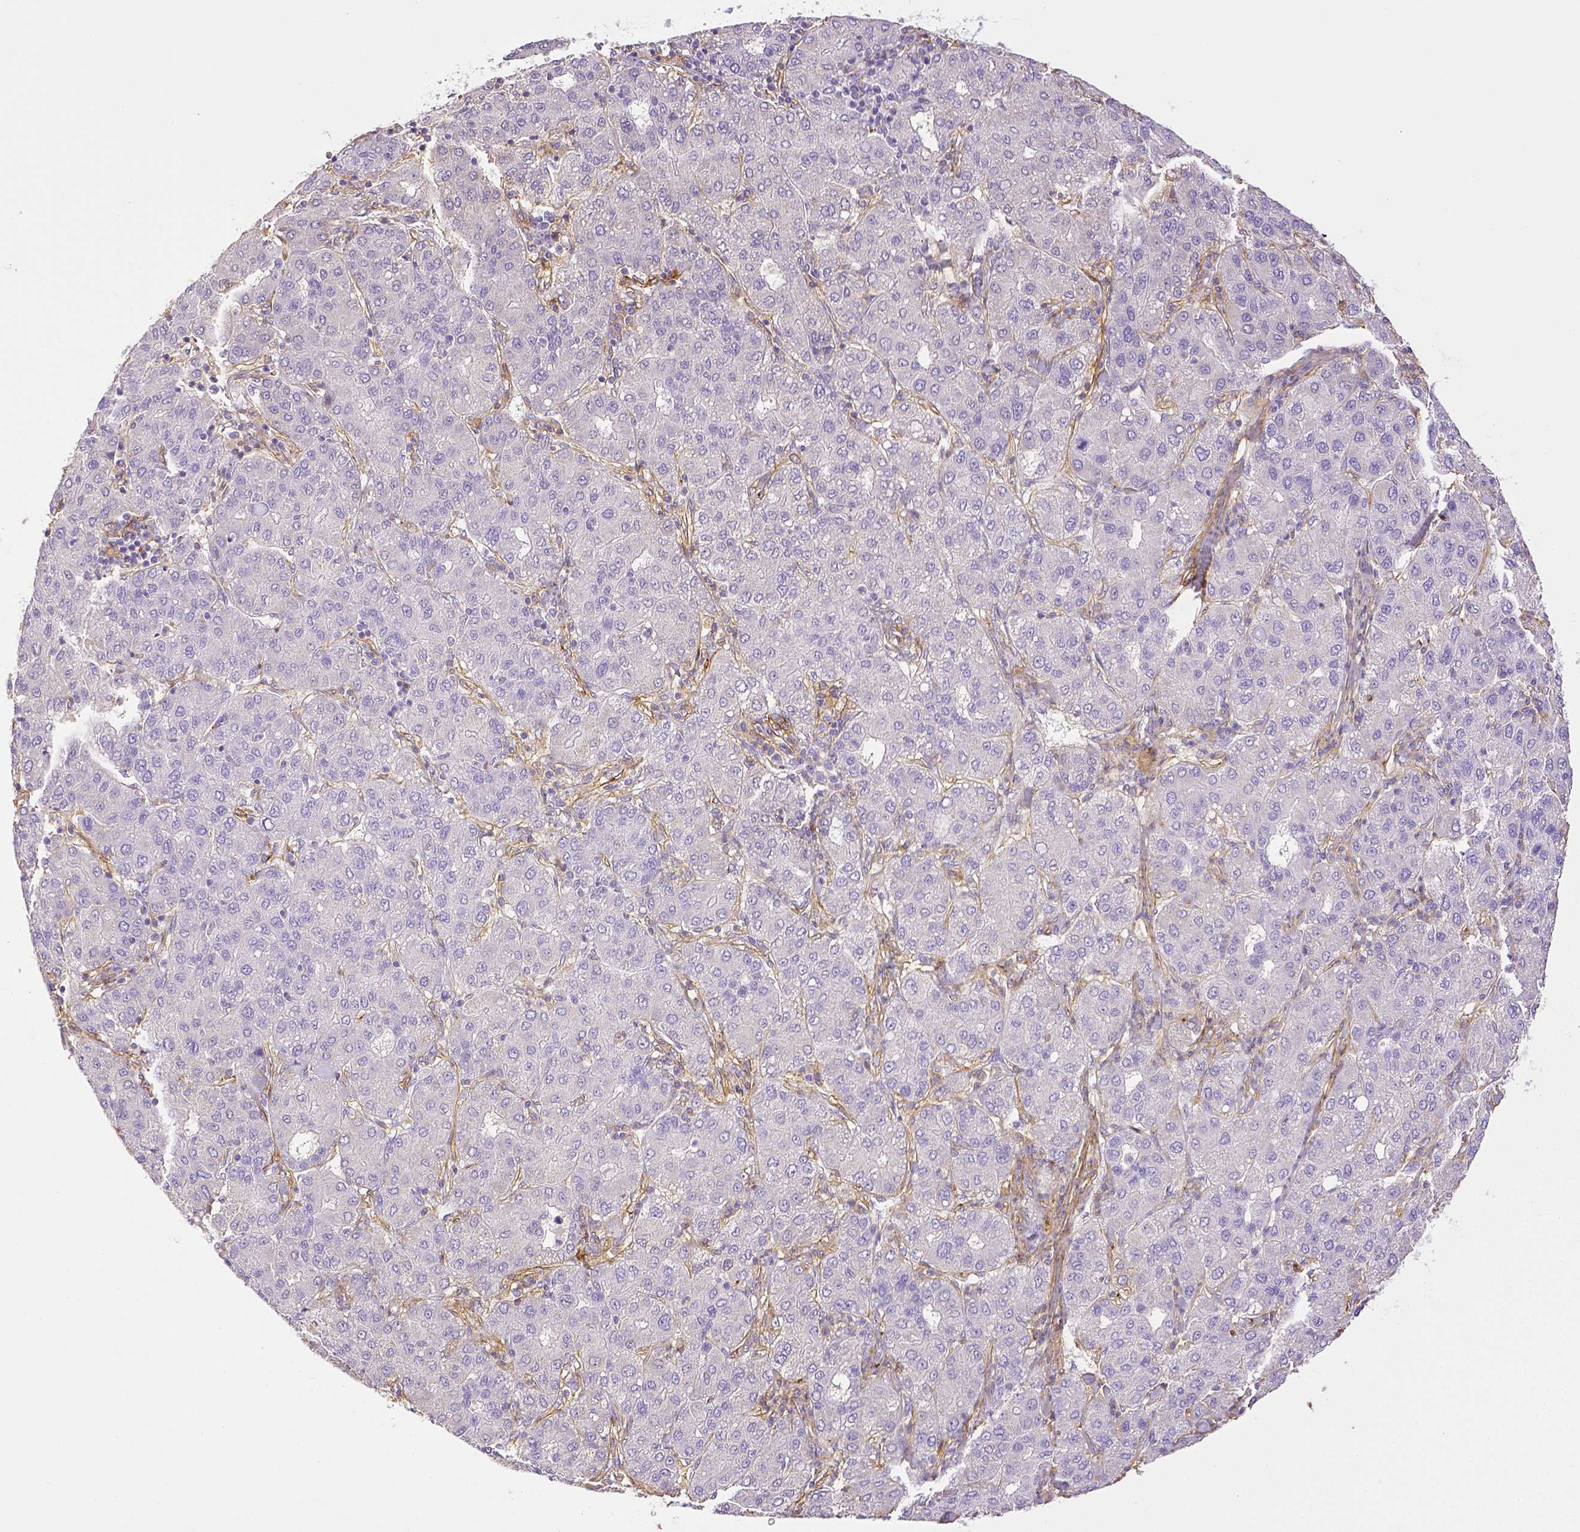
{"staining": {"intensity": "negative", "quantity": "none", "location": "none"}, "tissue": "liver cancer", "cell_type": "Tumor cells", "image_type": "cancer", "snomed": [{"axis": "morphology", "description": "Carcinoma, Hepatocellular, NOS"}, {"axis": "topography", "description": "Liver"}], "caption": "An image of human liver cancer (hepatocellular carcinoma) is negative for staining in tumor cells.", "gene": "THY1", "patient": {"sex": "male", "age": 65}}